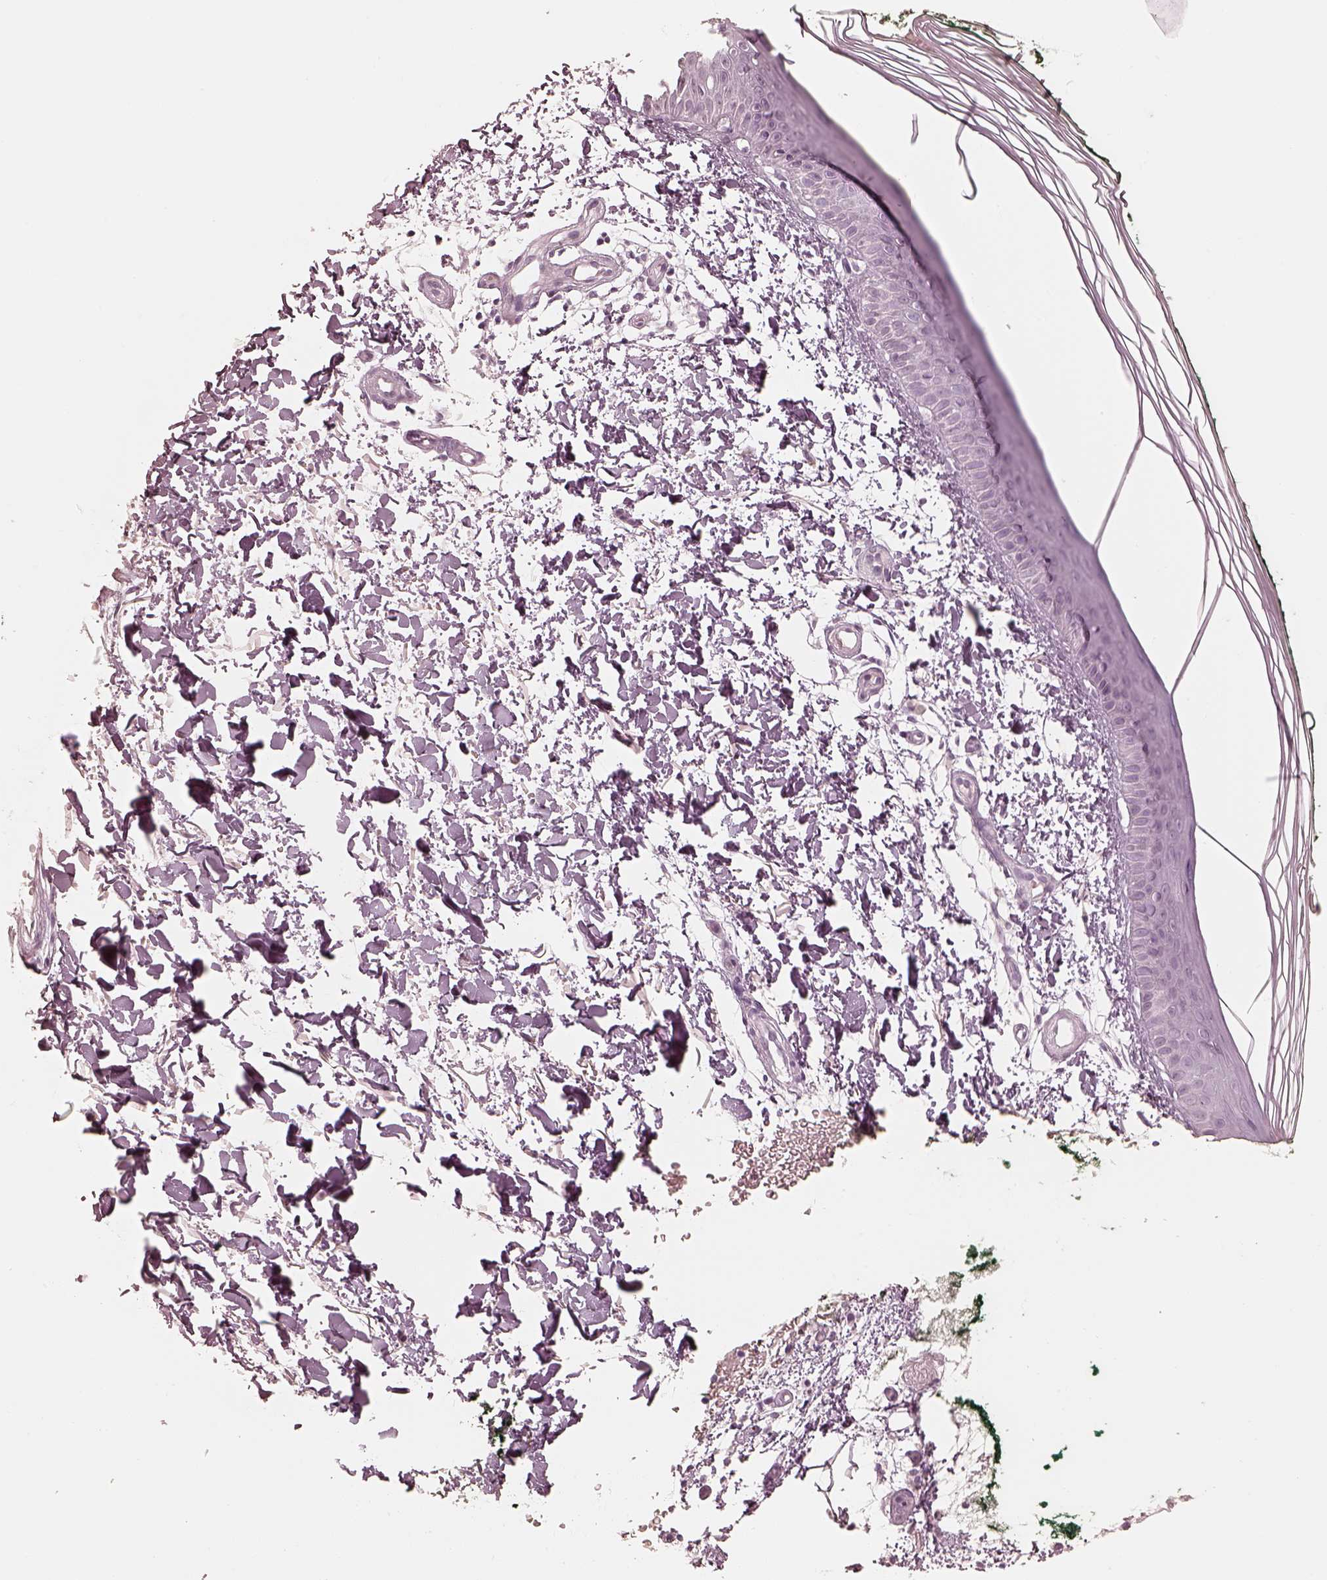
{"staining": {"intensity": "negative", "quantity": "none", "location": "none"}, "tissue": "skin", "cell_type": "Fibroblasts", "image_type": "normal", "snomed": [{"axis": "morphology", "description": "Normal tissue, NOS"}, {"axis": "topography", "description": "Skin"}], "caption": "Skin was stained to show a protein in brown. There is no significant positivity in fibroblasts. (Stains: DAB immunohistochemistry (IHC) with hematoxylin counter stain, Microscopy: brightfield microscopy at high magnification).", "gene": "CALR3", "patient": {"sex": "female", "age": 62}}